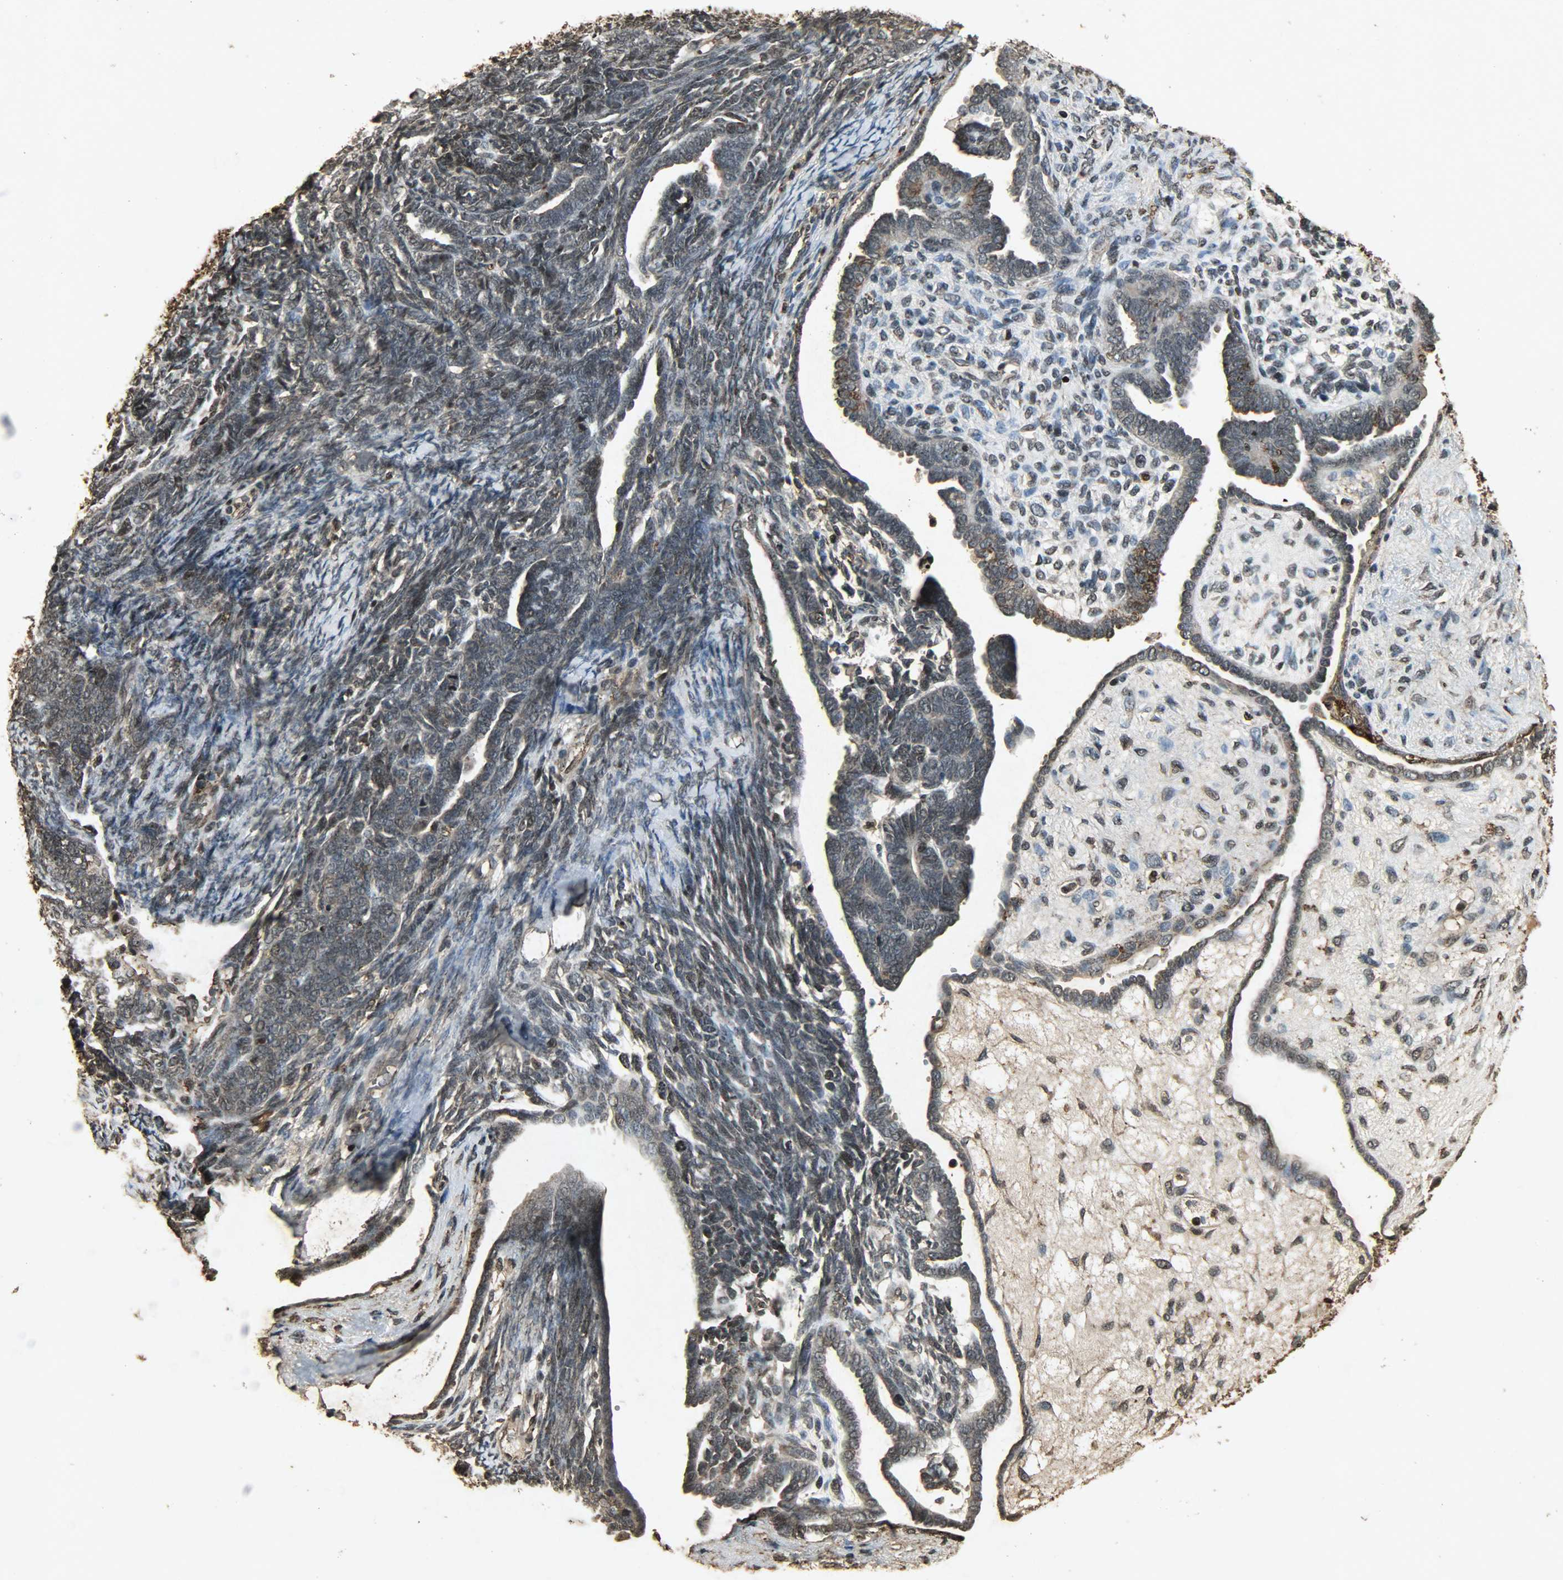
{"staining": {"intensity": "weak", "quantity": ">75%", "location": "cytoplasmic/membranous,nuclear"}, "tissue": "endometrial cancer", "cell_type": "Tumor cells", "image_type": "cancer", "snomed": [{"axis": "morphology", "description": "Neoplasm, malignant, NOS"}, {"axis": "topography", "description": "Endometrium"}], "caption": "Endometrial malignant neoplasm tissue exhibits weak cytoplasmic/membranous and nuclear positivity in about >75% of tumor cells, visualized by immunohistochemistry.", "gene": "PPP3R1", "patient": {"sex": "female", "age": 74}}